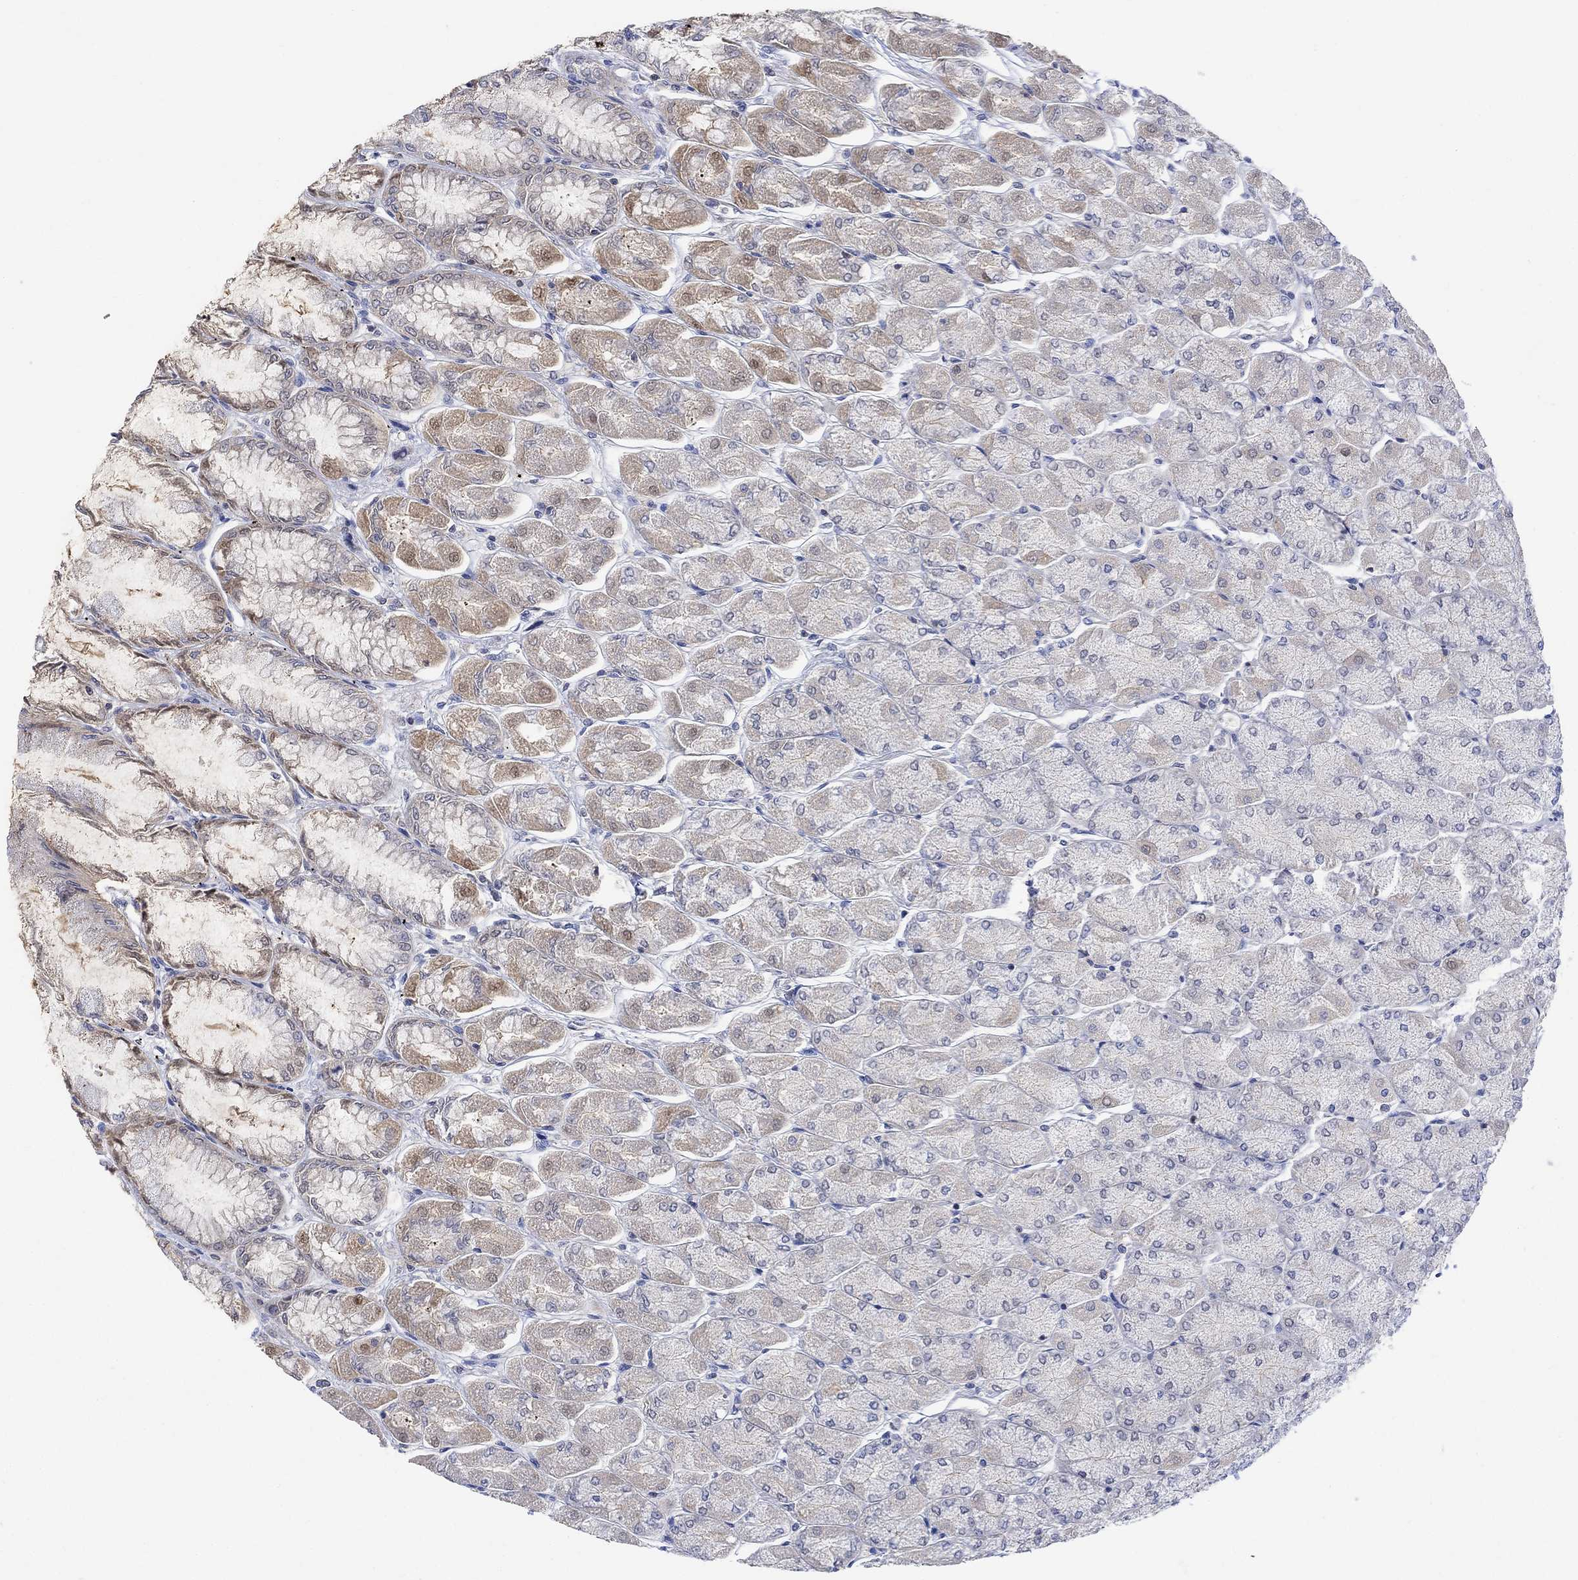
{"staining": {"intensity": "moderate", "quantity": "<25%", "location": "cytoplasmic/membranous"}, "tissue": "stomach", "cell_type": "Glandular cells", "image_type": "normal", "snomed": [{"axis": "morphology", "description": "Normal tissue, NOS"}, {"axis": "topography", "description": "Stomach, upper"}], "caption": "This micrograph demonstrates immunohistochemistry staining of normal human stomach, with low moderate cytoplasmic/membranous positivity in approximately <25% of glandular cells.", "gene": "ARSK", "patient": {"sex": "male", "age": 60}}